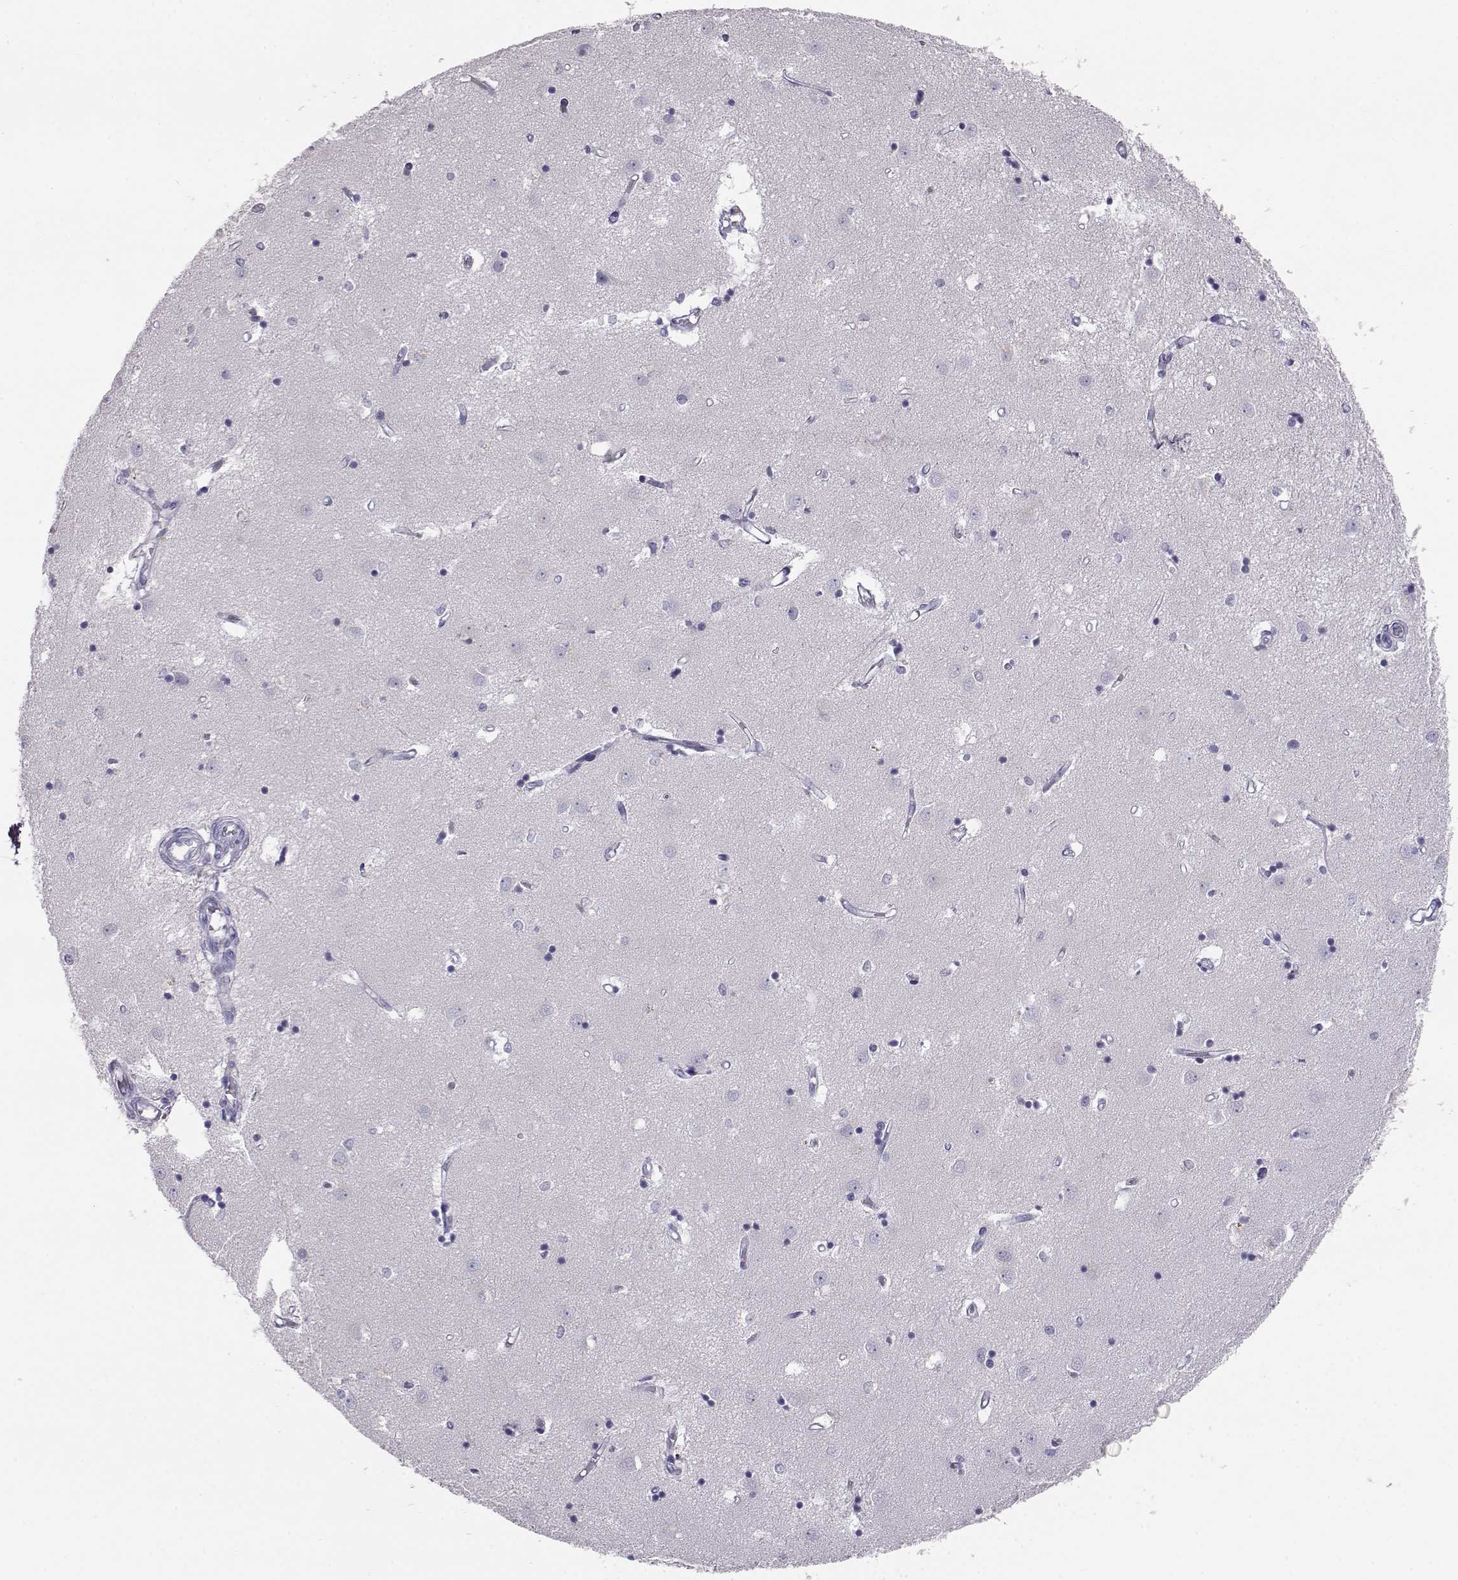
{"staining": {"intensity": "negative", "quantity": "none", "location": "none"}, "tissue": "caudate", "cell_type": "Glial cells", "image_type": "normal", "snomed": [{"axis": "morphology", "description": "Normal tissue, NOS"}, {"axis": "topography", "description": "Lateral ventricle wall"}], "caption": "Glial cells show no significant staining in normal caudate. The staining was performed using DAB (3,3'-diaminobenzidine) to visualize the protein expression in brown, while the nuclei were stained in blue with hematoxylin (Magnification: 20x).", "gene": "ITLN1", "patient": {"sex": "male", "age": 54}}